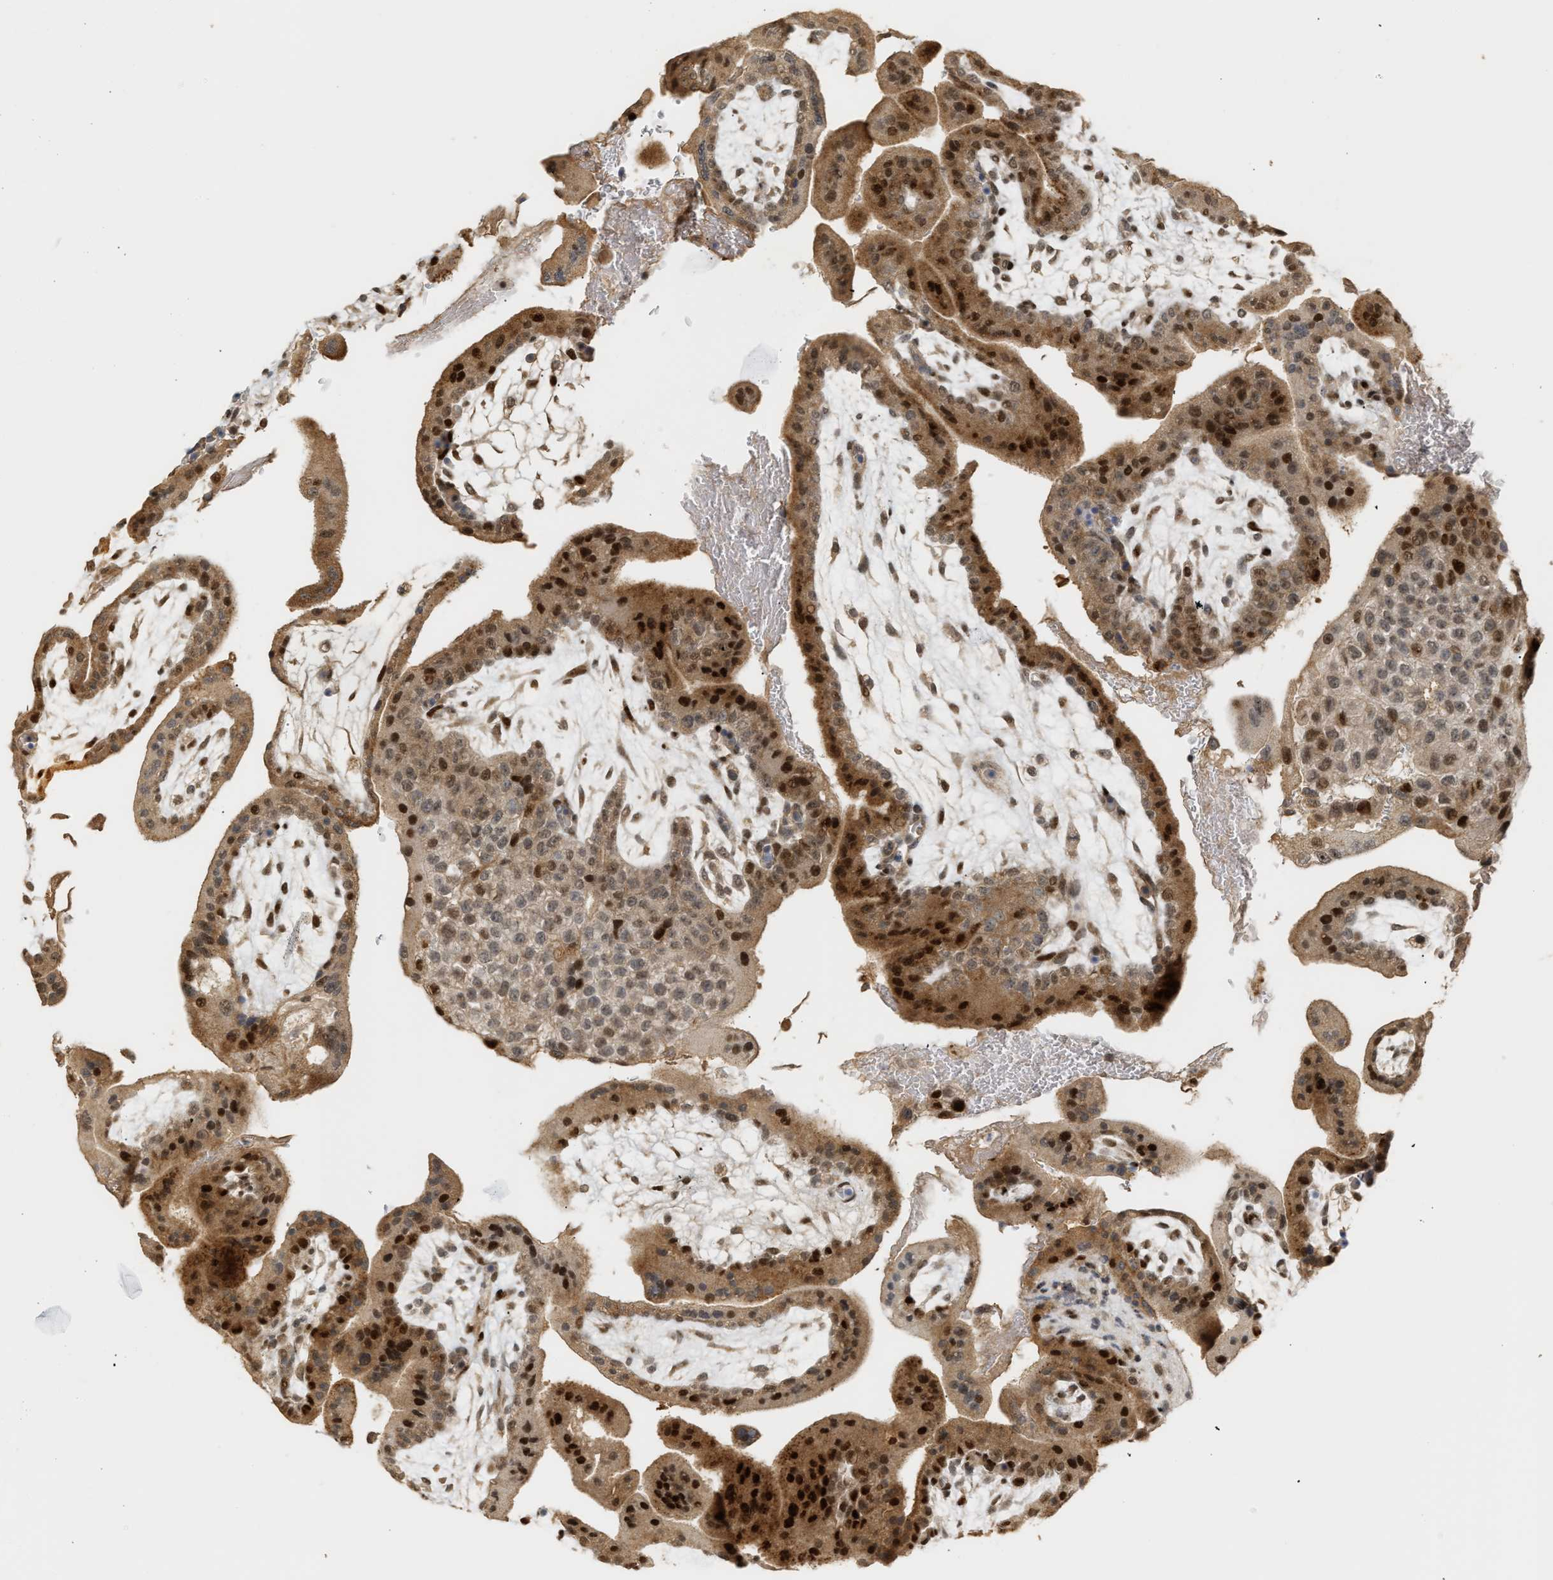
{"staining": {"intensity": "moderate", "quantity": ">75%", "location": "cytoplasmic/membranous,nuclear"}, "tissue": "placenta", "cell_type": "Decidual cells", "image_type": "normal", "snomed": [{"axis": "morphology", "description": "Normal tissue, NOS"}, {"axis": "topography", "description": "Placenta"}], "caption": "Placenta stained with DAB immunohistochemistry (IHC) displays medium levels of moderate cytoplasmic/membranous,nuclear positivity in approximately >75% of decidual cells. (DAB (3,3'-diaminobenzidine) IHC with brightfield microscopy, high magnification).", "gene": "ZFAND5", "patient": {"sex": "female", "age": 35}}